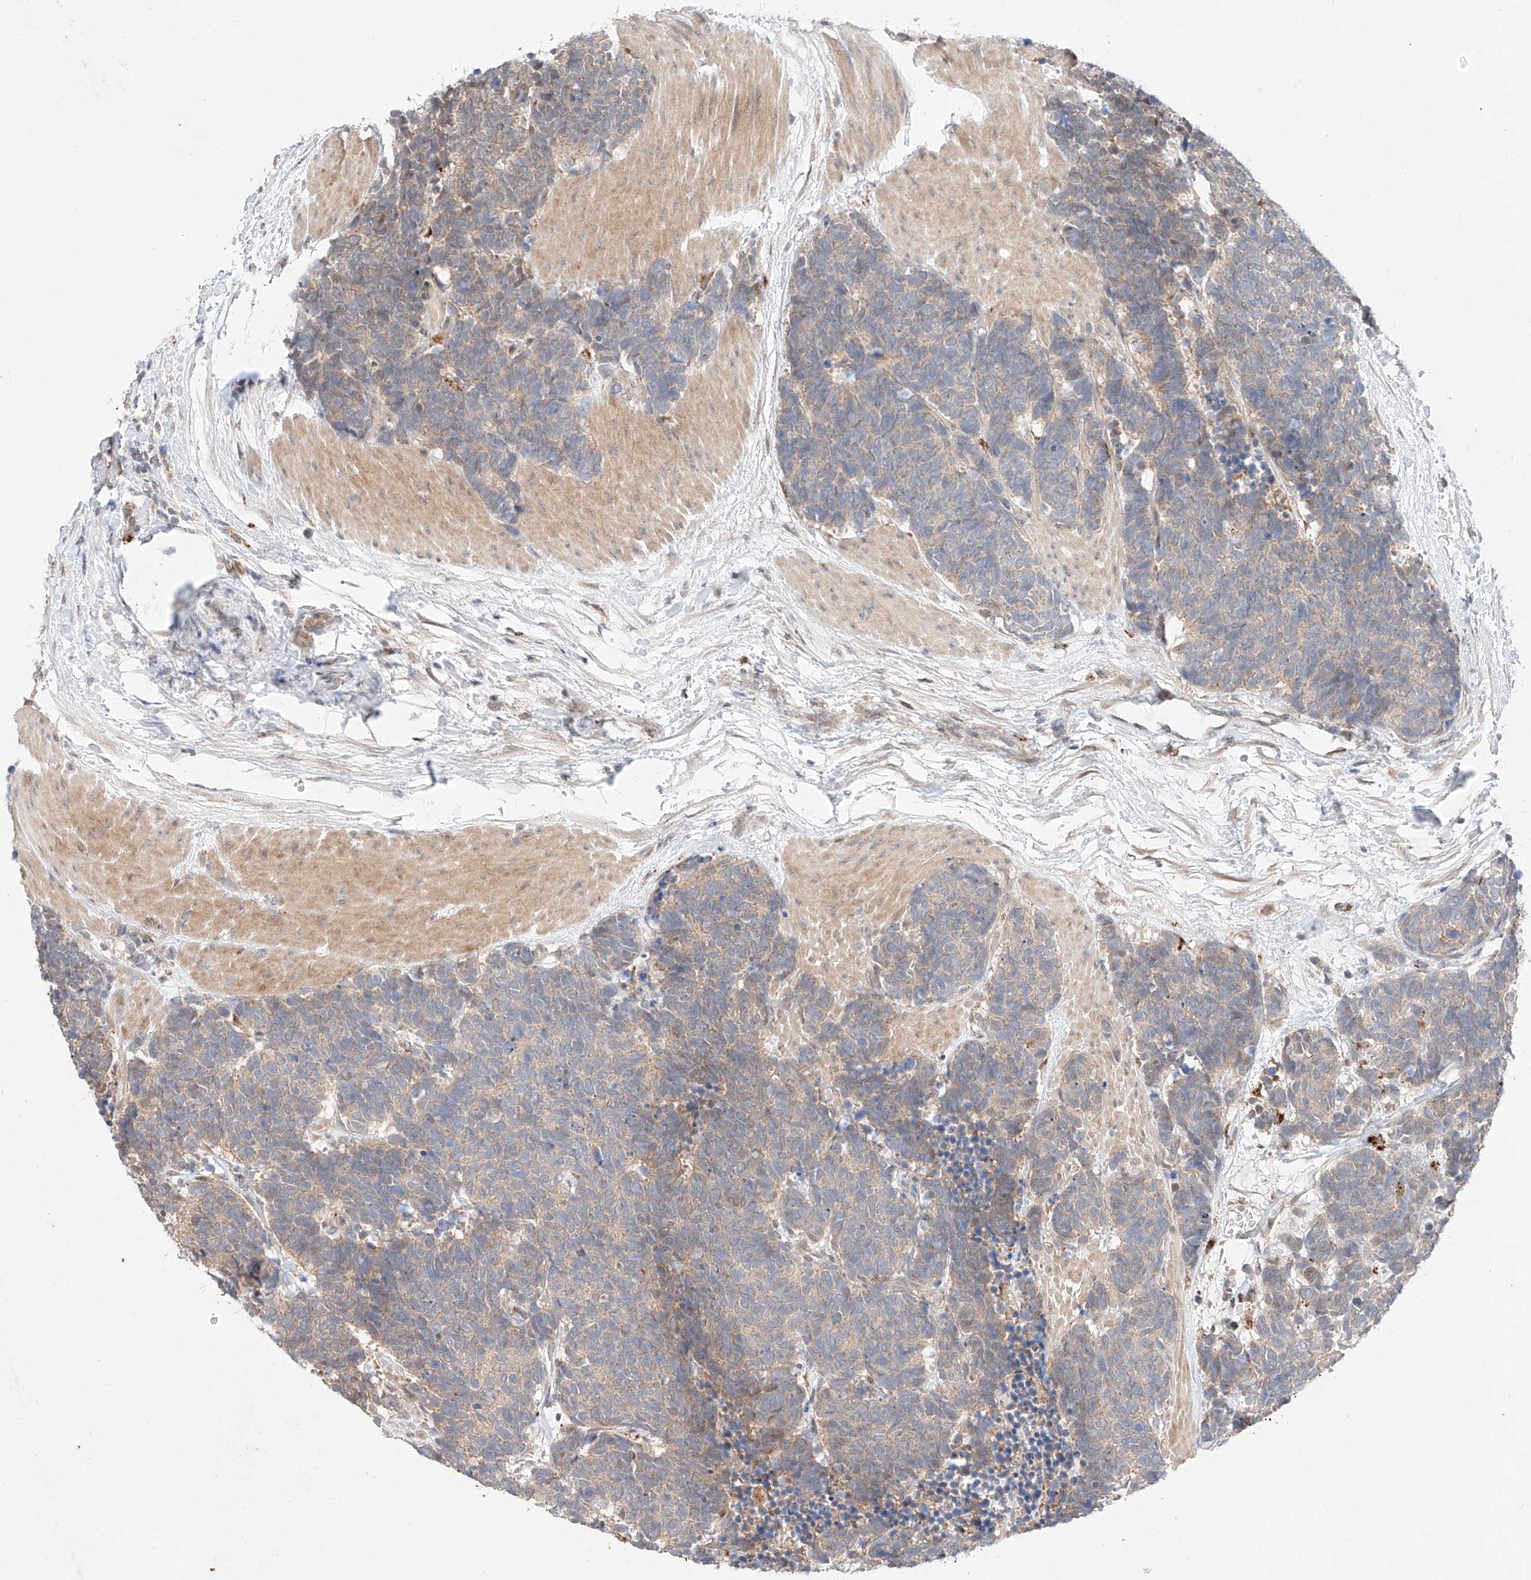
{"staining": {"intensity": "weak", "quantity": "25%-75%", "location": "cytoplasmic/membranous"}, "tissue": "carcinoid", "cell_type": "Tumor cells", "image_type": "cancer", "snomed": [{"axis": "morphology", "description": "Carcinoma, NOS"}, {"axis": "morphology", "description": "Carcinoid, malignant, NOS"}, {"axis": "topography", "description": "Urinary bladder"}], "caption": "The immunohistochemical stain highlights weak cytoplasmic/membranous expression in tumor cells of carcinoma tissue.", "gene": "GCNT1", "patient": {"sex": "male", "age": 57}}